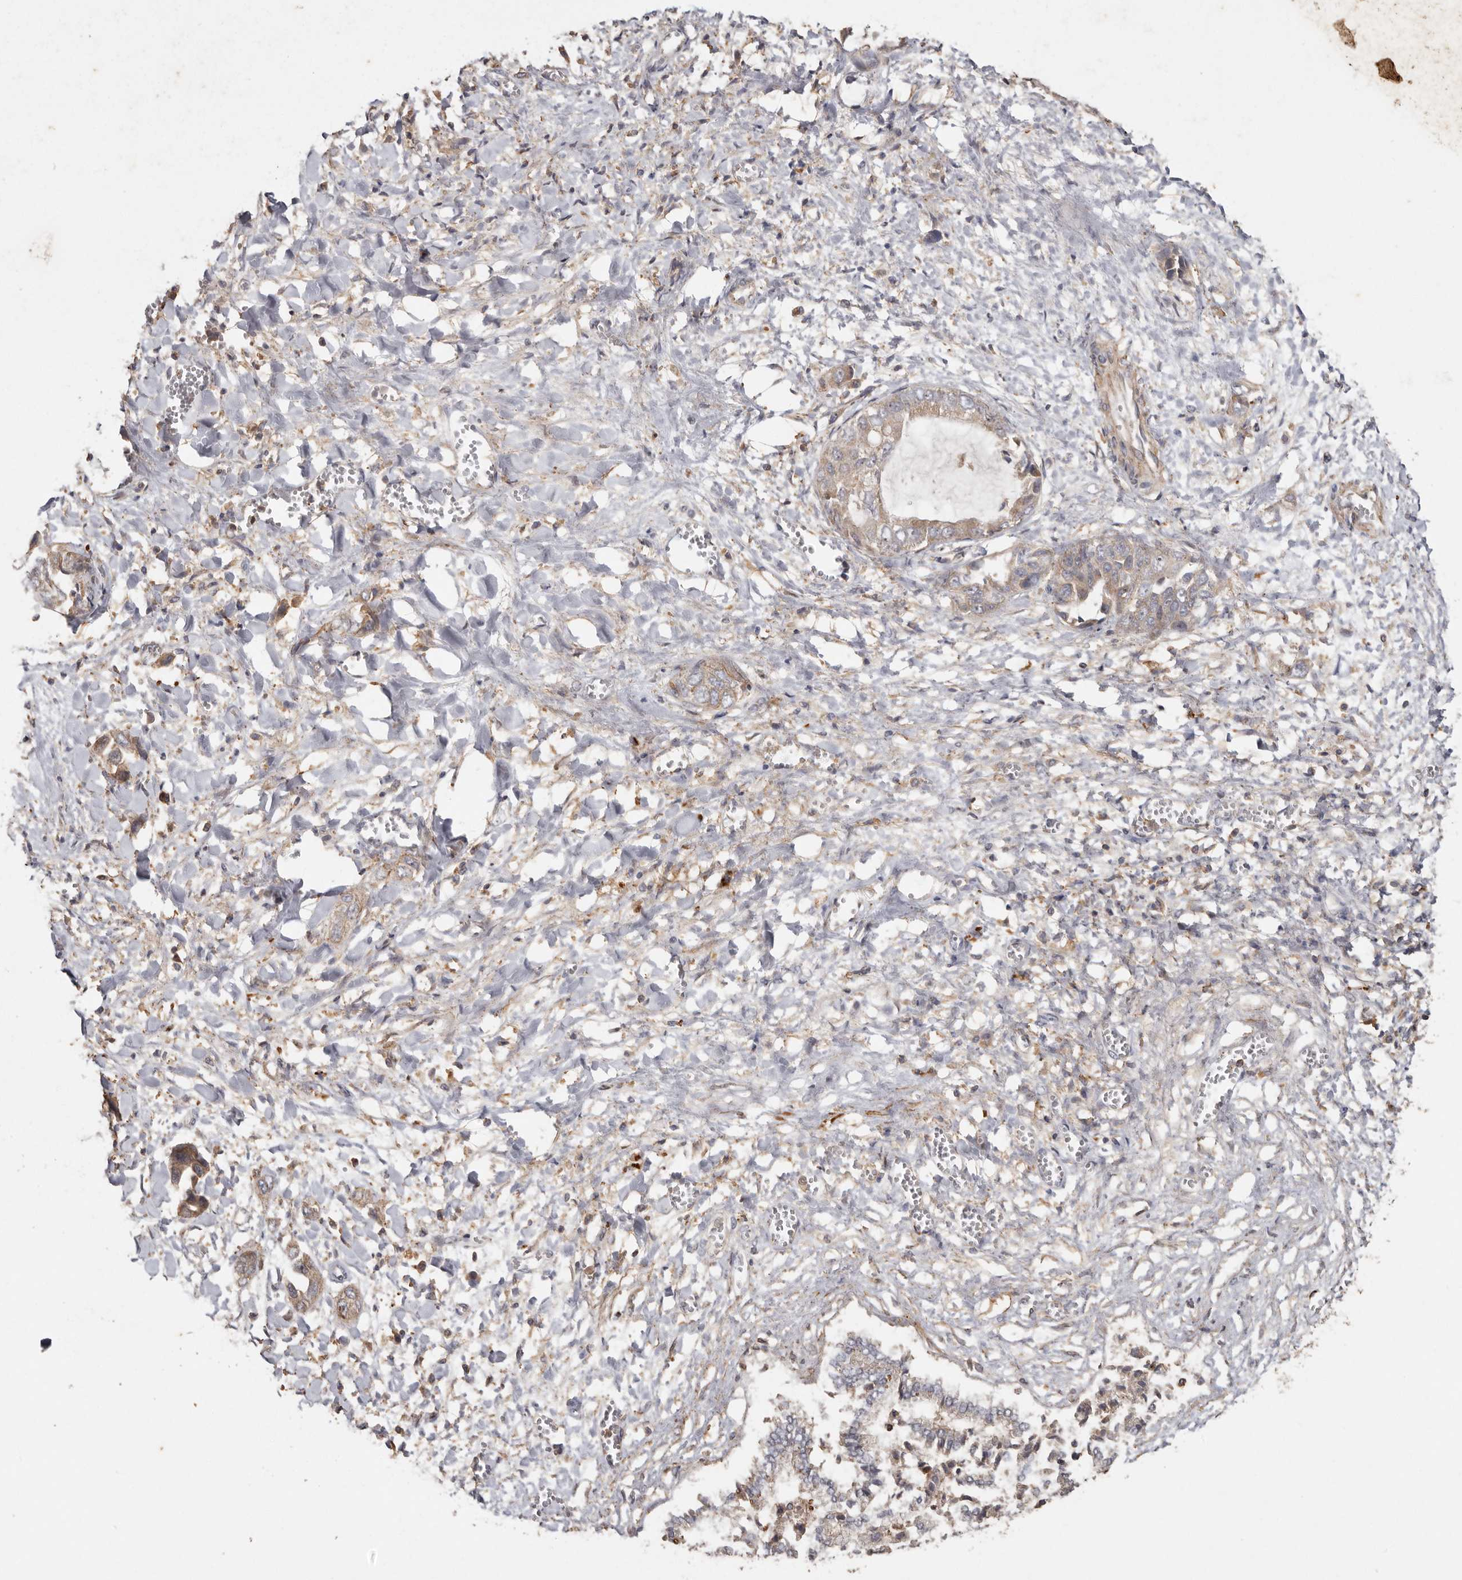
{"staining": {"intensity": "weak", "quantity": ">75%", "location": "cytoplasmic/membranous"}, "tissue": "liver cancer", "cell_type": "Tumor cells", "image_type": "cancer", "snomed": [{"axis": "morphology", "description": "Cholangiocarcinoma"}, {"axis": "topography", "description": "Liver"}], "caption": "Human liver cancer (cholangiocarcinoma) stained for a protein (brown) reveals weak cytoplasmic/membranous positive positivity in approximately >75% of tumor cells.", "gene": "RWDD1", "patient": {"sex": "female", "age": 52}}